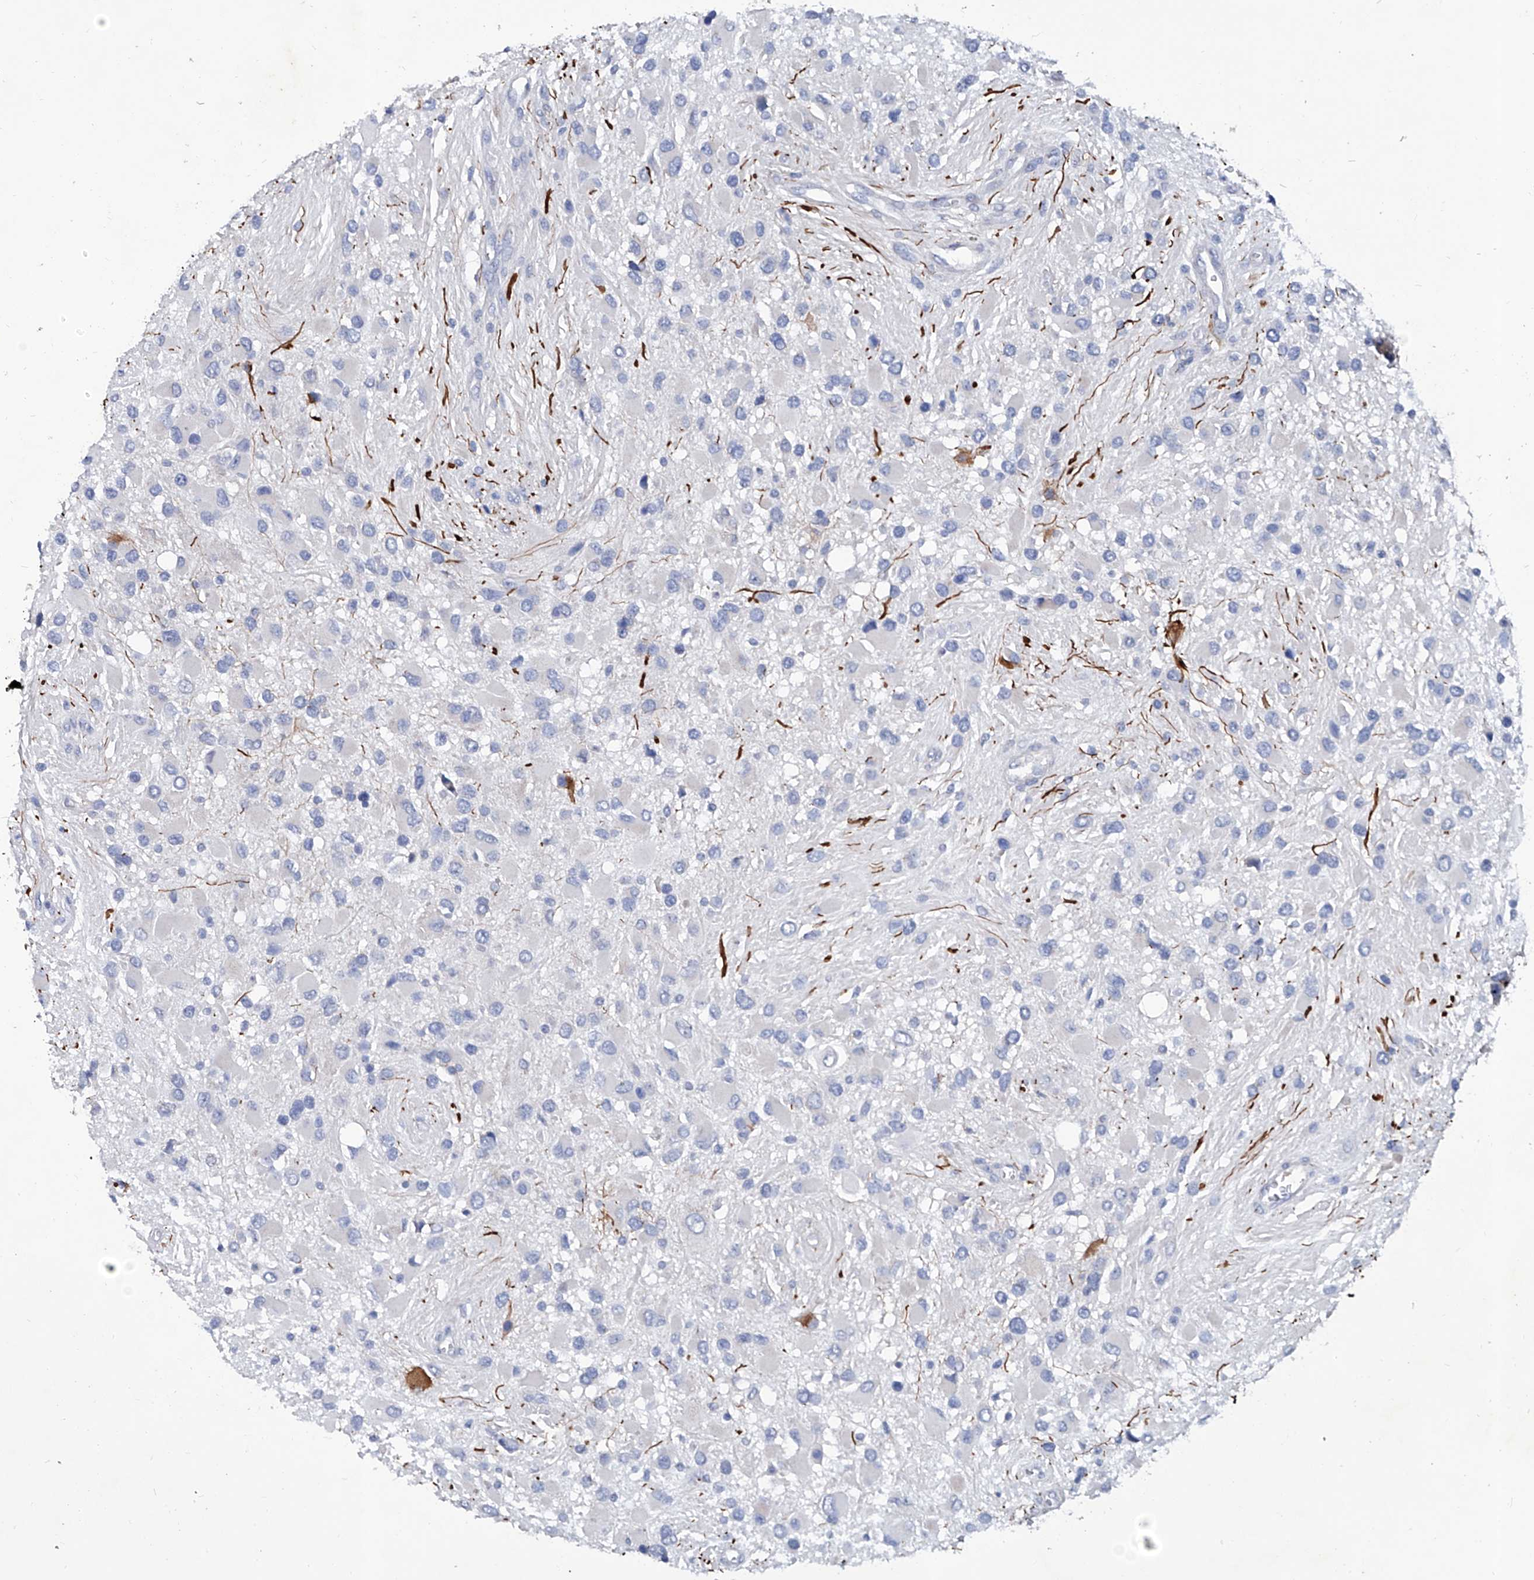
{"staining": {"intensity": "negative", "quantity": "none", "location": "none"}, "tissue": "glioma", "cell_type": "Tumor cells", "image_type": "cancer", "snomed": [{"axis": "morphology", "description": "Glioma, malignant, High grade"}, {"axis": "topography", "description": "Brain"}], "caption": "IHC photomicrograph of neoplastic tissue: malignant high-grade glioma stained with DAB demonstrates no significant protein positivity in tumor cells. Nuclei are stained in blue.", "gene": "KLHL17", "patient": {"sex": "male", "age": 53}}